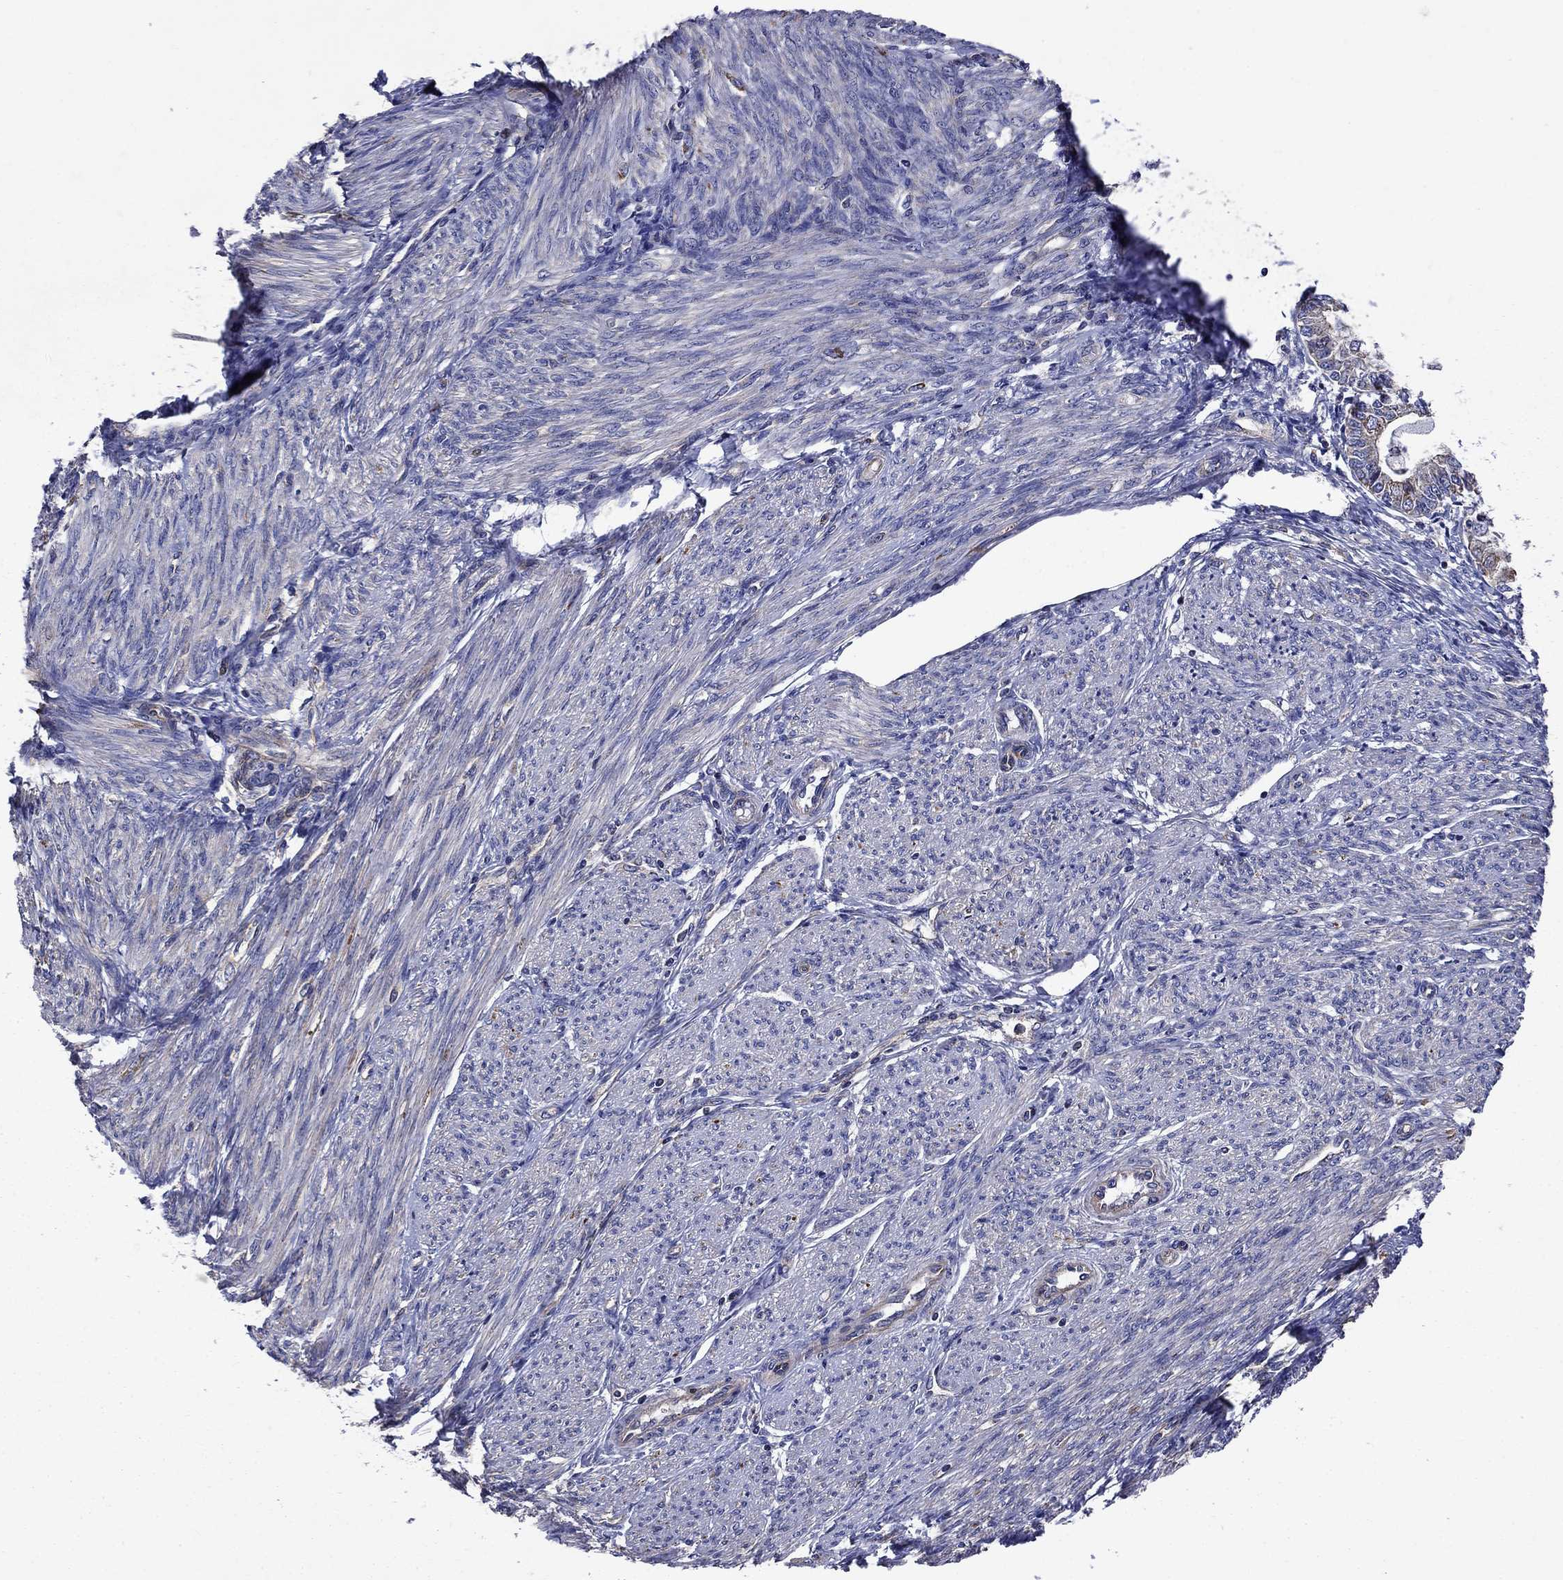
{"staining": {"intensity": "moderate", "quantity": "<25%", "location": "cytoplasmic/membranous"}, "tissue": "endometrial cancer", "cell_type": "Tumor cells", "image_type": "cancer", "snomed": [{"axis": "morphology", "description": "Adenocarcinoma, NOS"}, {"axis": "topography", "description": "Endometrium"}], "caption": "An immunohistochemistry (IHC) photomicrograph of tumor tissue is shown. Protein staining in brown labels moderate cytoplasmic/membranous positivity in endometrial cancer (adenocarcinoma) within tumor cells.", "gene": "KIF22", "patient": {"sex": "female", "age": 68}}